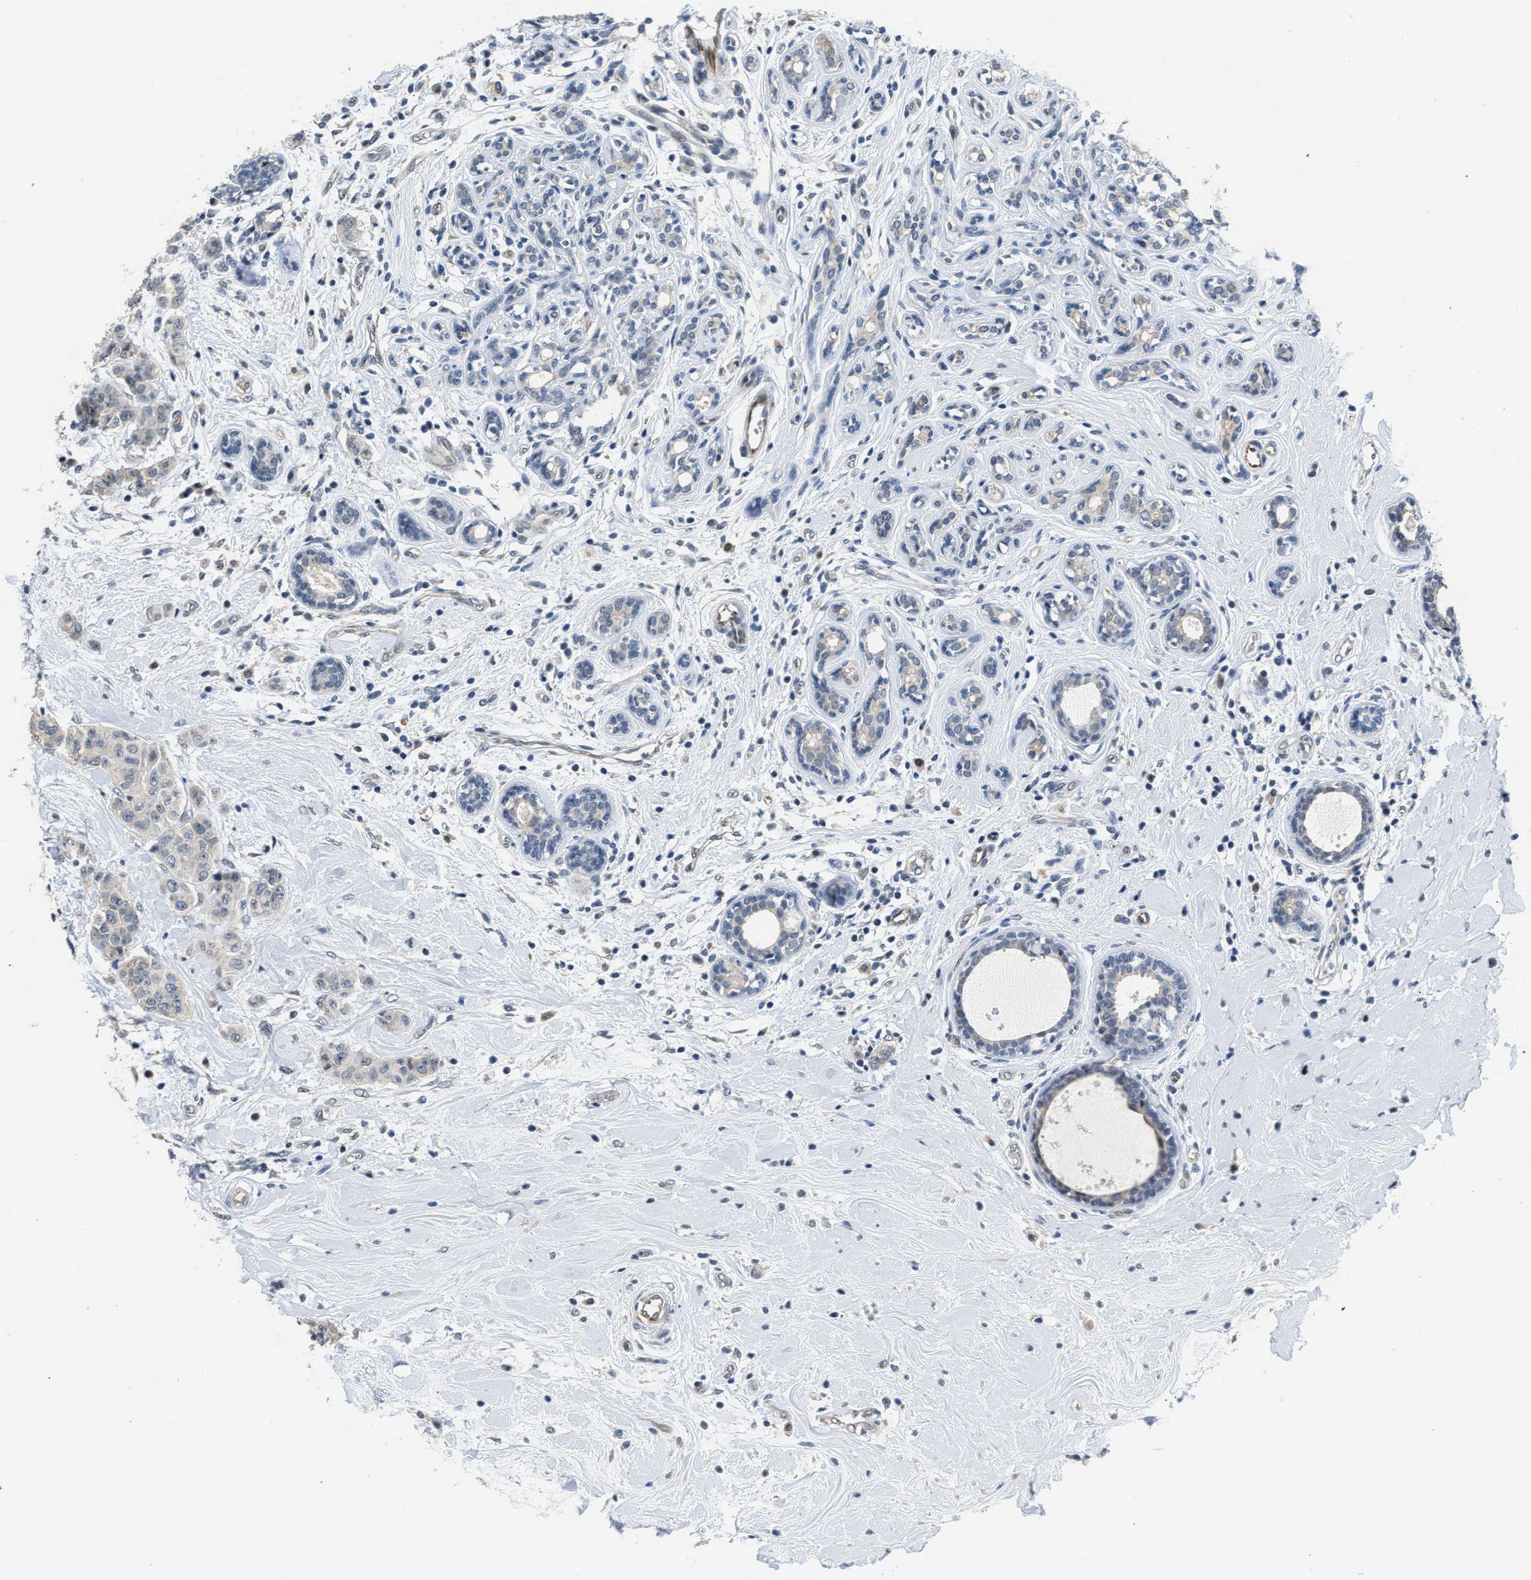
{"staining": {"intensity": "negative", "quantity": "none", "location": "none"}, "tissue": "breast cancer", "cell_type": "Tumor cells", "image_type": "cancer", "snomed": [{"axis": "morphology", "description": "Normal tissue, NOS"}, {"axis": "morphology", "description": "Duct carcinoma"}, {"axis": "topography", "description": "Breast"}], "caption": "DAB (3,3'-diaminobenzidine) immunohistochemical staining of breast infiltrating ductal carcinoma shows no significant staining in tumor cells.", "gene": "PPM1H", "patient": {"sex": "female", "age": 40}}